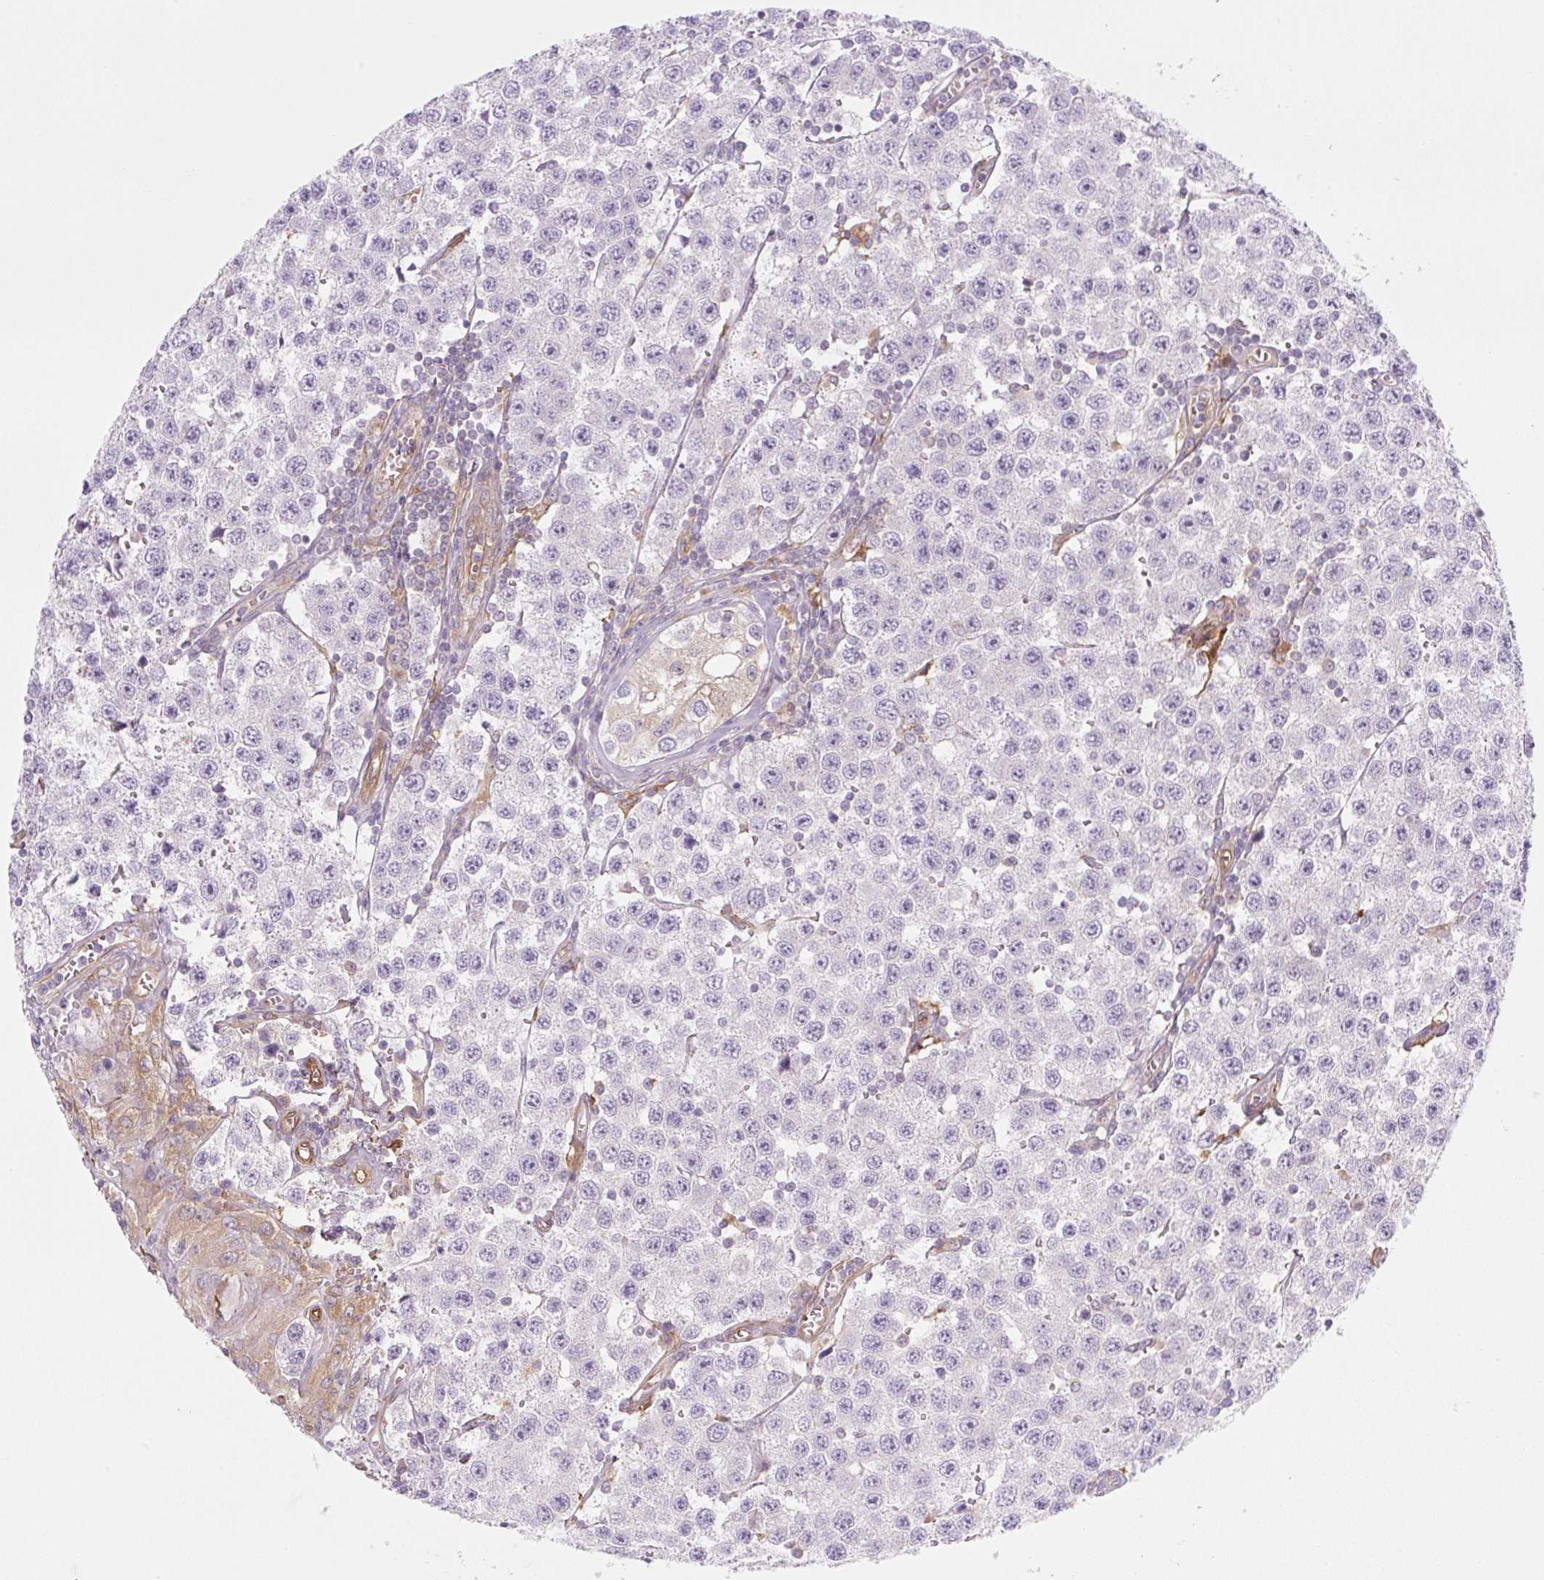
{"staining": {"intensity": "negative", "quantity": "none", "location": "none"}, "tissue": "testis cancer", "cell_type": "Tumor cells", "image_type": "cancer", "snomed": [{"axis": "morphology", "description": "Seminoma, NOS"}, {"axis": "topography", "description": "Testis"}], "caption": "High magnification brightfield microscopy of testis cancer (seminoma) stained with DAB (brown) and counterstained with hematoxylin (blue): tumor cells show no significant expression. (Brightfield microscopy of DAB (3,3'-diaminobenzidine) immunohistochemistry at high magnification).", "gene": "OMA1", "patient": {"sex": "male", "age": 34}}